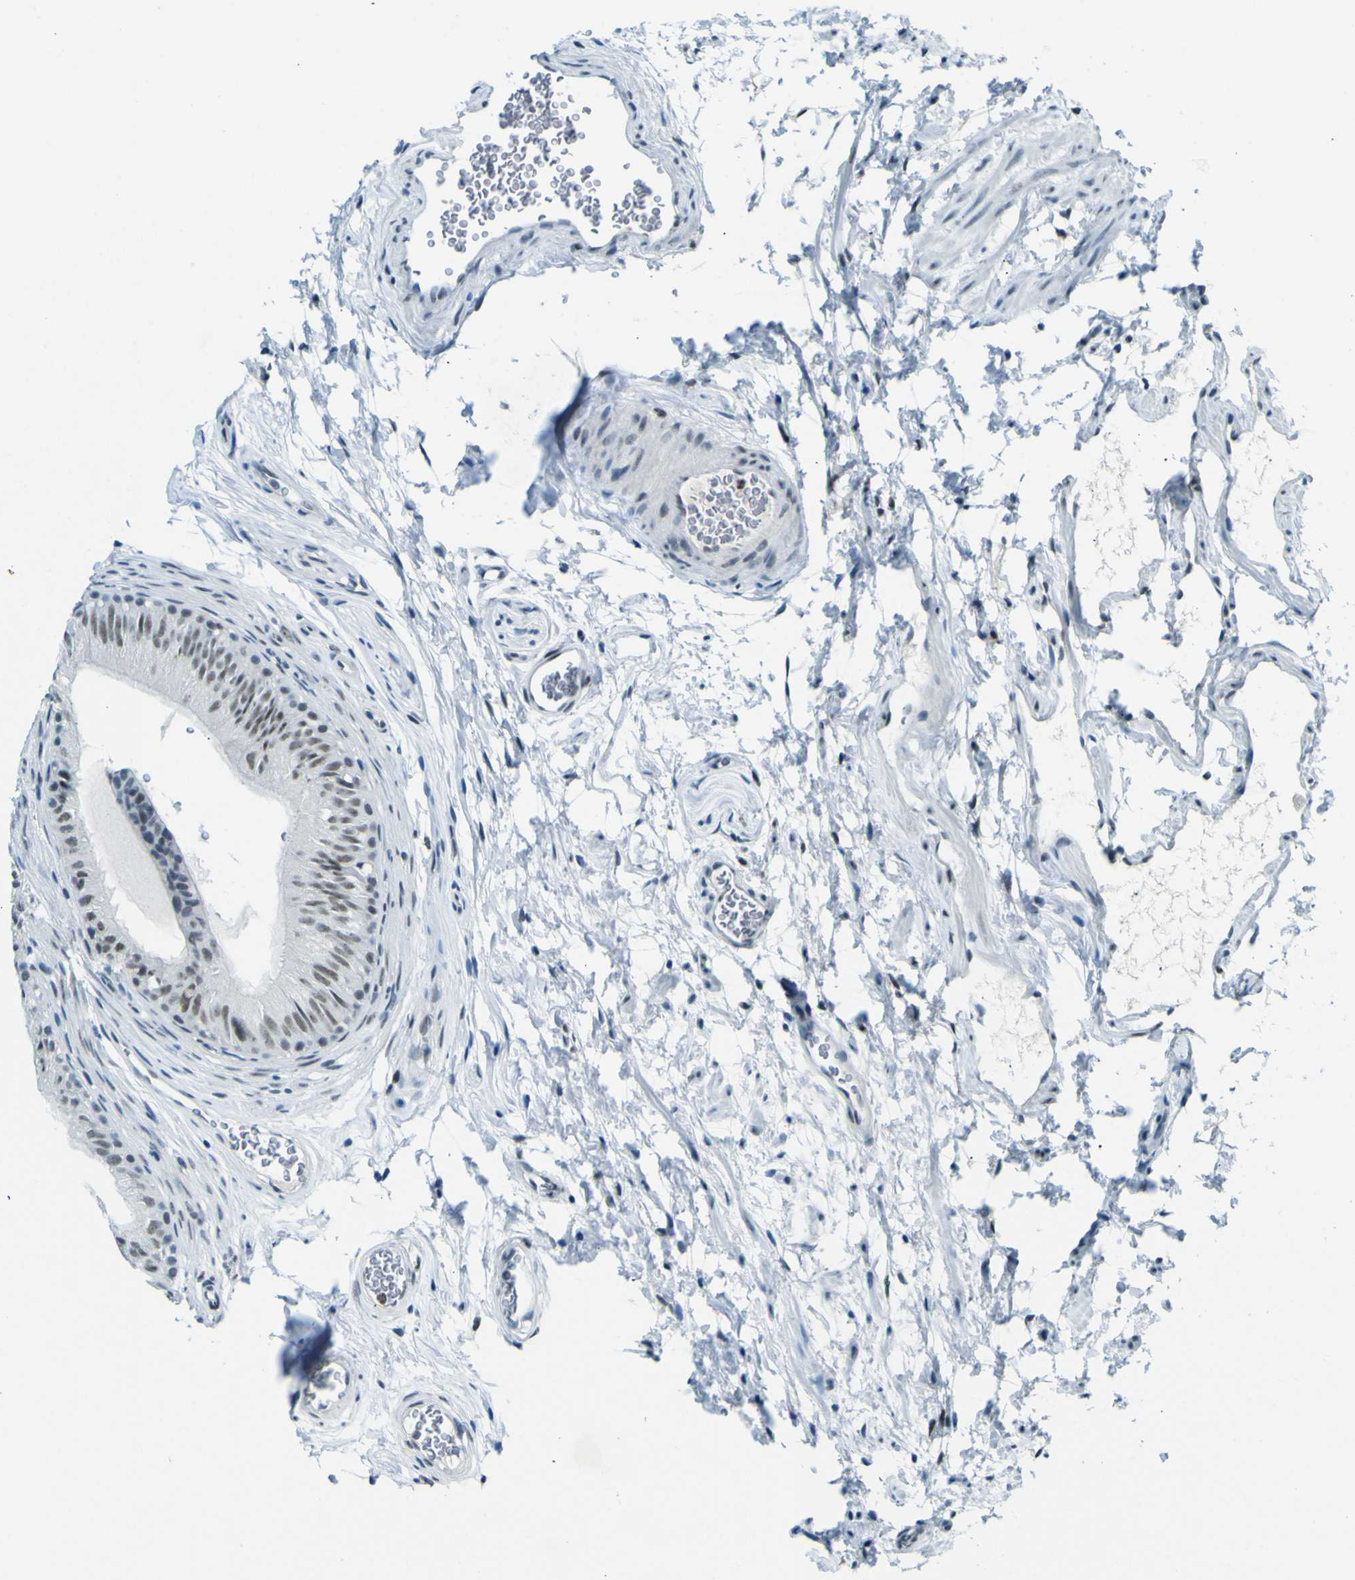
{"staining": {"intensity": "weak", "quantity": ">75%", "location": "nuclear"}, "tissue": "epididymis", "cell_type": "Glandular cells", "image_type": "normal", "snomed": [{"axis": "morphology", "description": "Normal tissue, NOS"}, {"axis": "topography", "description": "Epididymis"}], "caption": "A low amount of weak nuclear positivity is seen in about >75% of glandular cells in benign epididymis.", "gene": "CEBPG", "patient": {"sex": "male", "age": 36}}